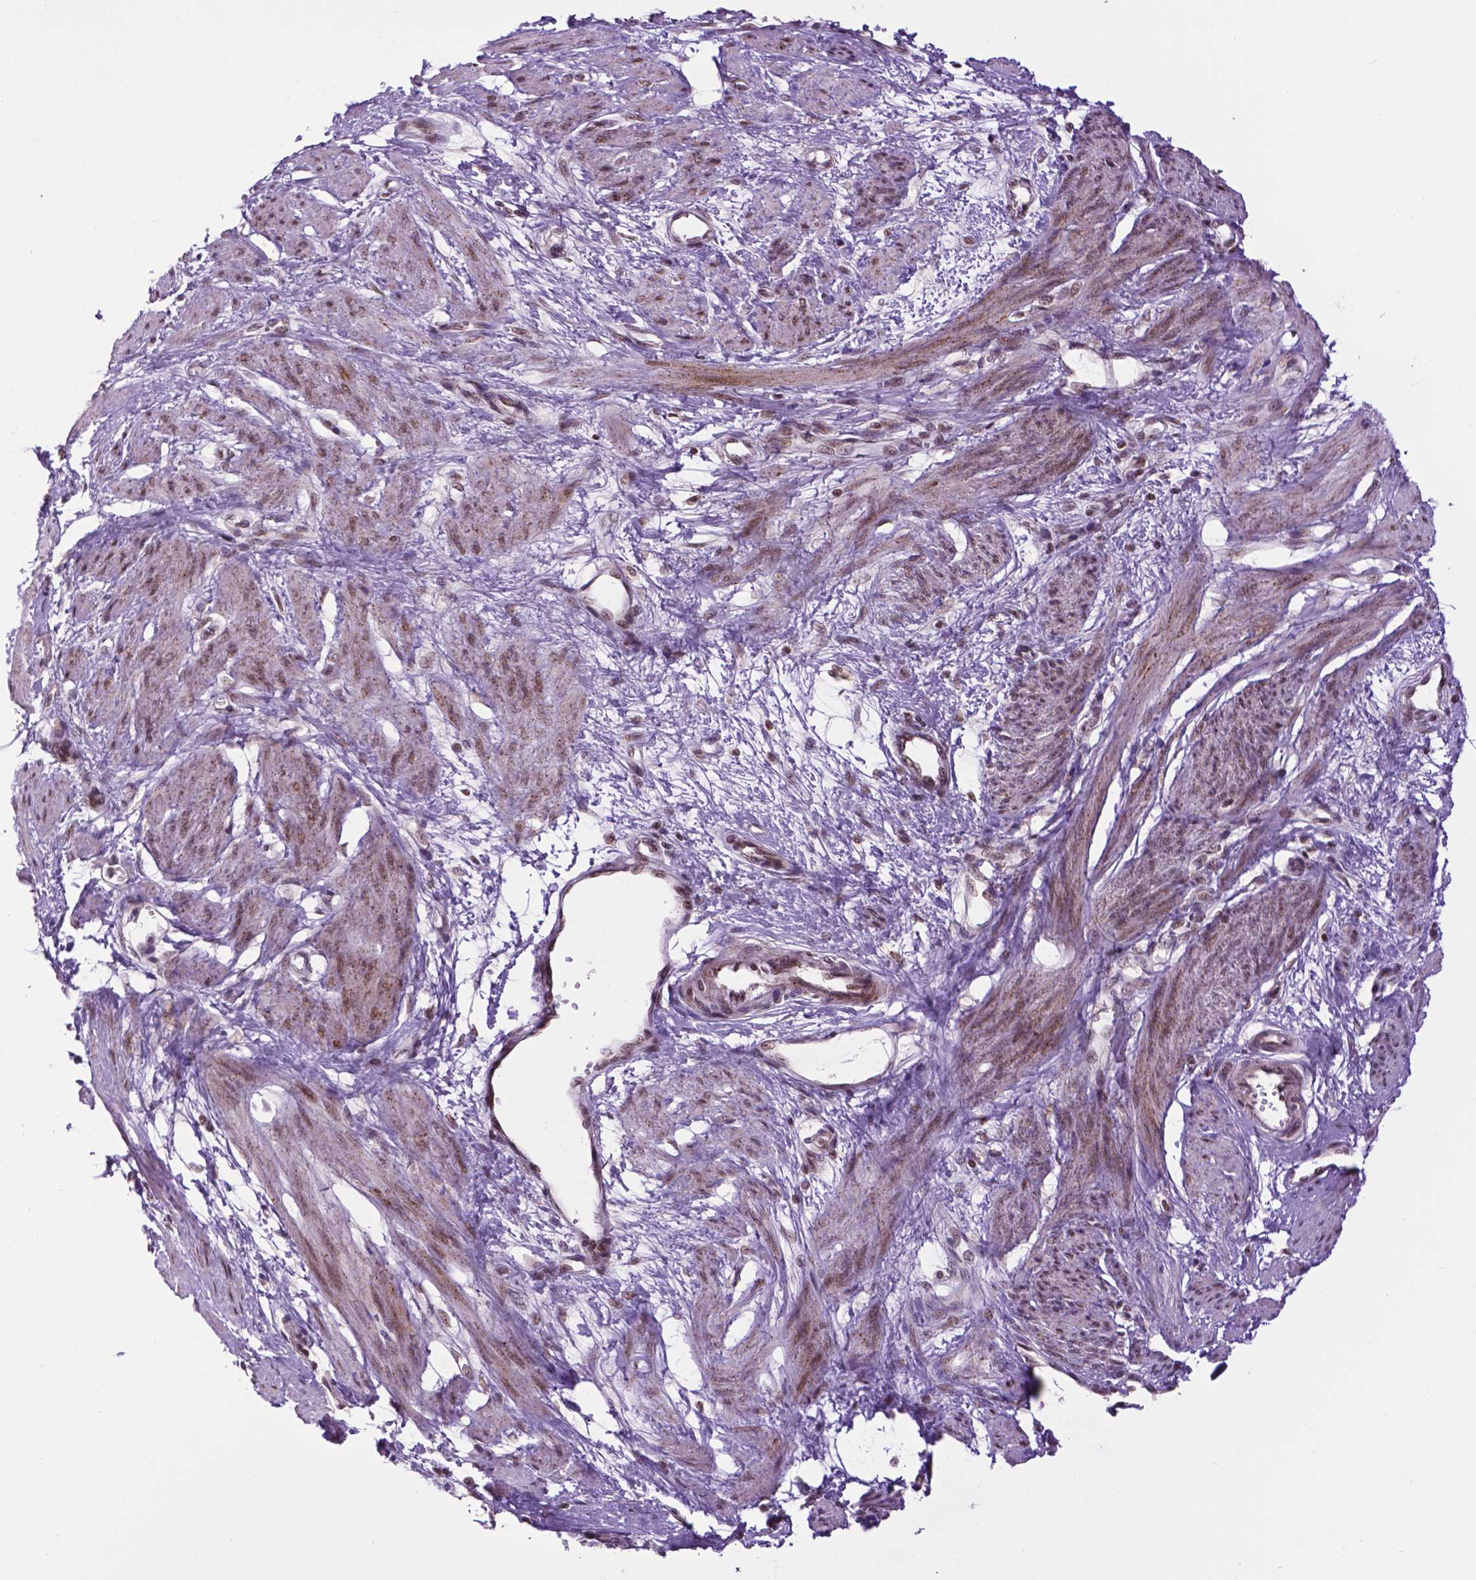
{"staining": {"intensity": "moderate", "quantity": "25%-75%", "location": "nuclear"}, "tissue": "smooth muscle", "cell_type": "Smooth muscle cells", "image_type": "normal", "snomed": [{"axis": "morphology", "description": "Normal tissue, NOS"}, {"axis": "topography", "description": "Smooth muscle"}, {"axis": "topography", "description": "Uterus"}], "caption": "Immunohistochemical staining of unremarkable human smooth muscle exhibits 25%-75% levels of moderate nuclear protein staining in approximately 25%-75% of smooth muscle cells.", "gene": "EAF1", "patient": {"sex": "female", "age": 39}}